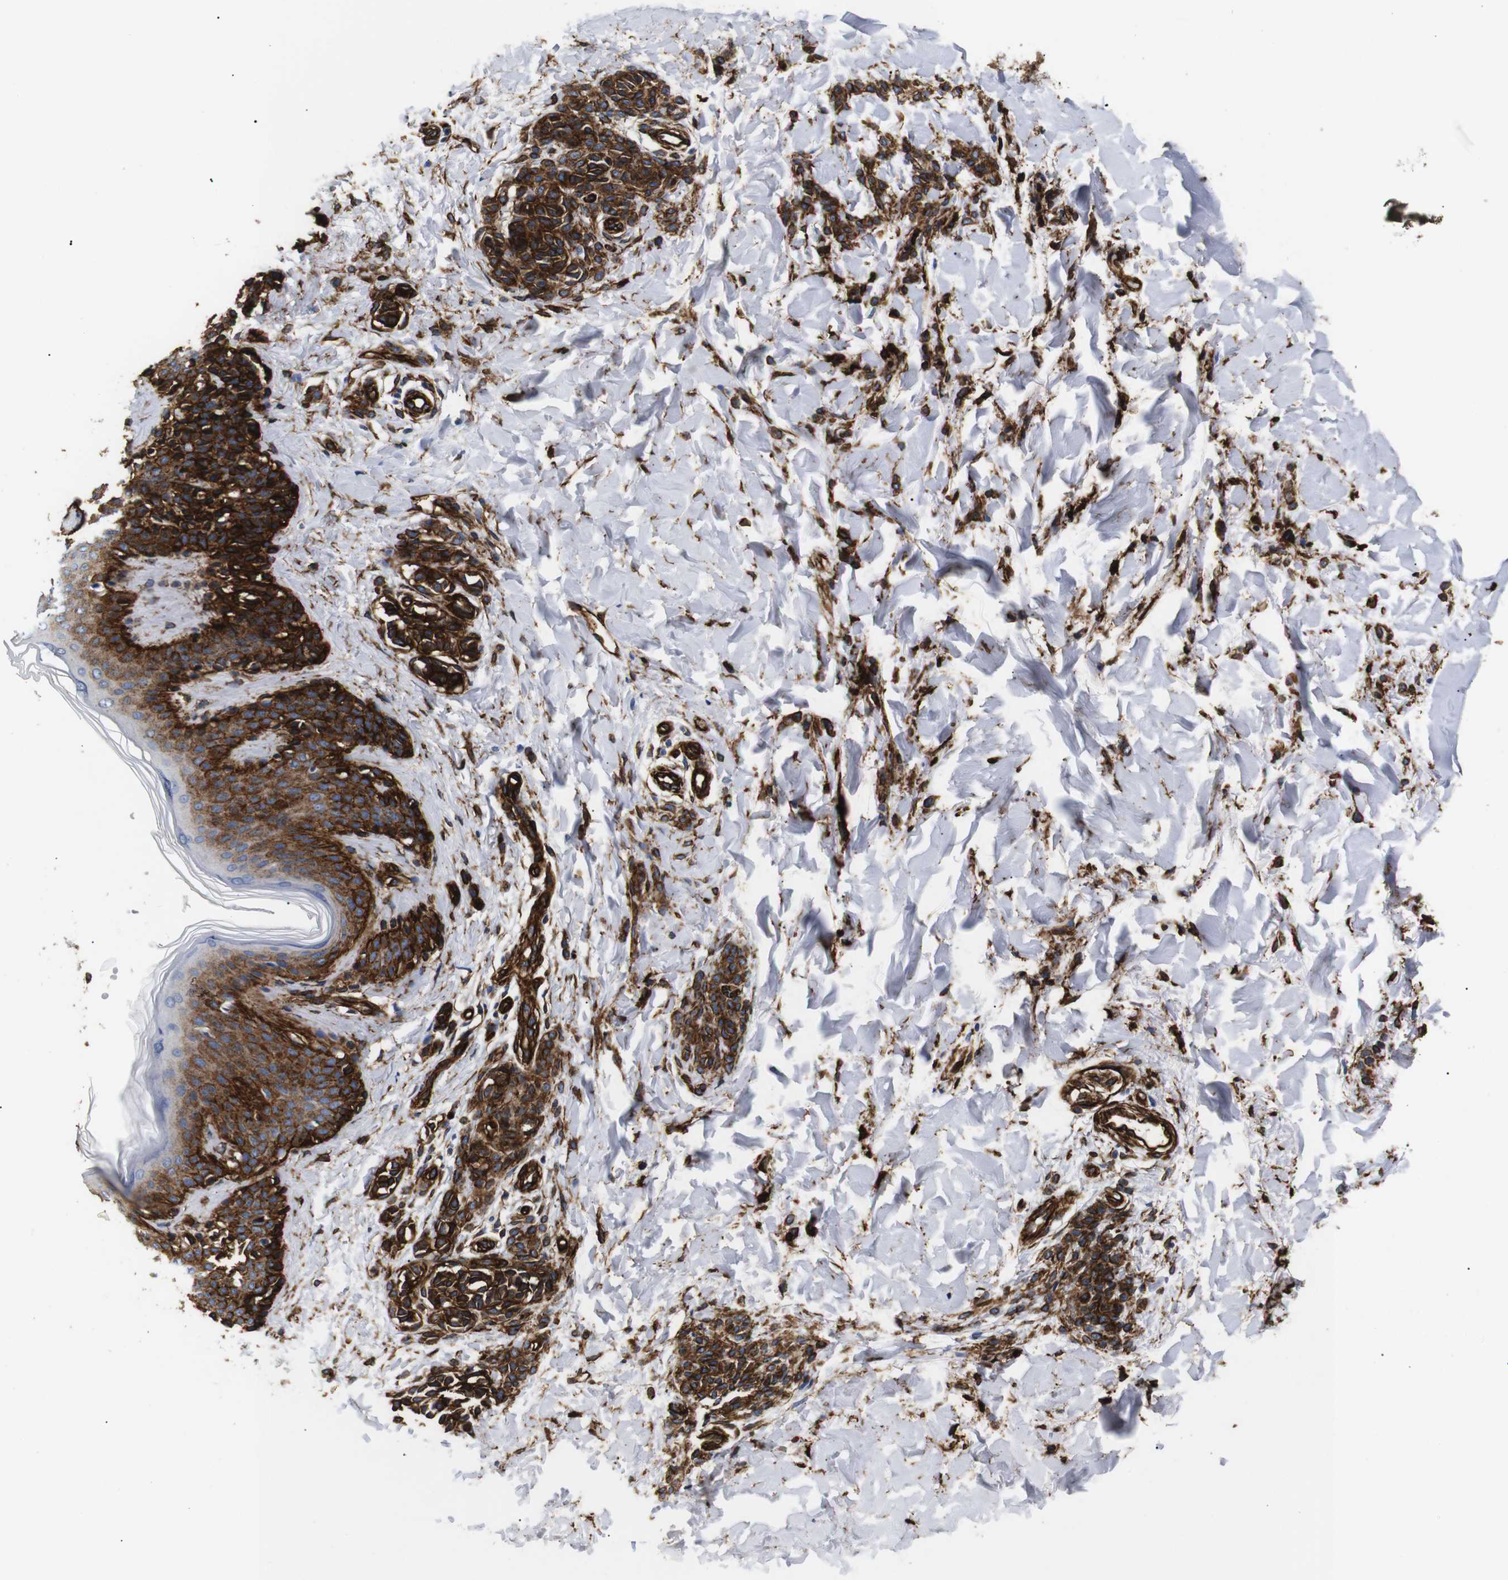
{"staining": {"intensity": "strong", "quantity": ">75%", "location": "cytoplasmic/membranous"}, "tissue": "skin", "cell_type": "Fibroblasts", "image_type": "normal", "snomed": [{"axis": "morphology", "description": "Normal tissue, NOS"}, {"axis": "topography", "description": "Skin"}], "caption": "Skin stained with DAB (3,3'-diaminobenzidine) IHC exhibits high levels of strong cytoplasmic/membranous staining in about >75% of fibroblasts. (DAB IHC, brown staining for protein, blue staining for nuclei).", "gene": "CAV2", "patient": {"sex": "male", "age": 16}}